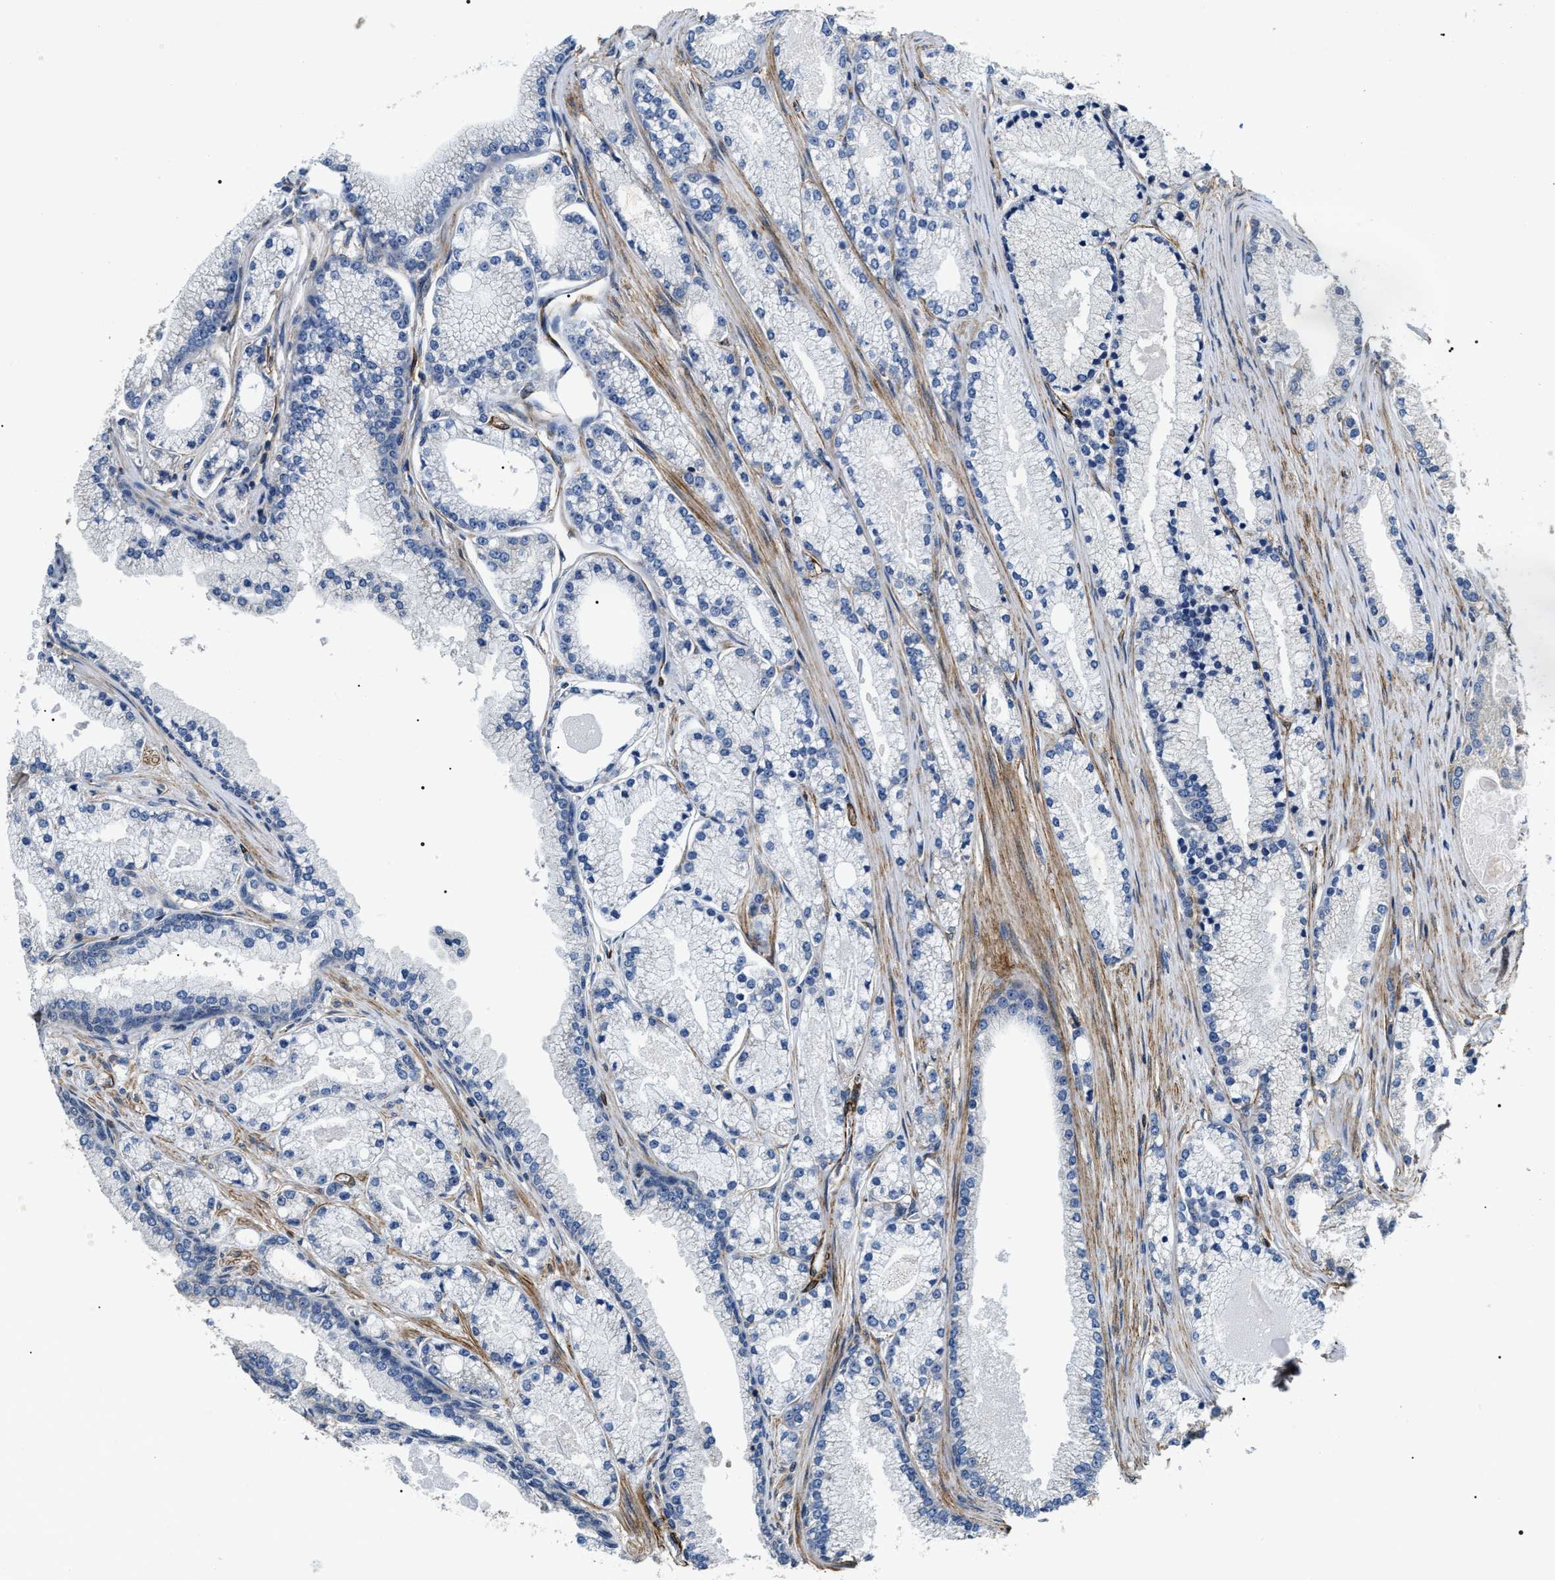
{"staining": {"intensity": "negative", "quantity": "none", "location": "none"}, "tissue": "prostate cancer", "cell_type": "Tumor cells", "image_type": "cancer", "snomed": [{"axis": "morphology", "description": "Adenocarcinoma, High grade"}, {"axis": "topography", "description": "Prostate"}], "caption": "High power microscopy micrograph of an IHC micrograph of prostate adenocarcinoma (high-grade), revealing no significant staining in tumor cells.", "gene": "ZC3HAV1L", "patient": {"sex": "male", "age": 71}}